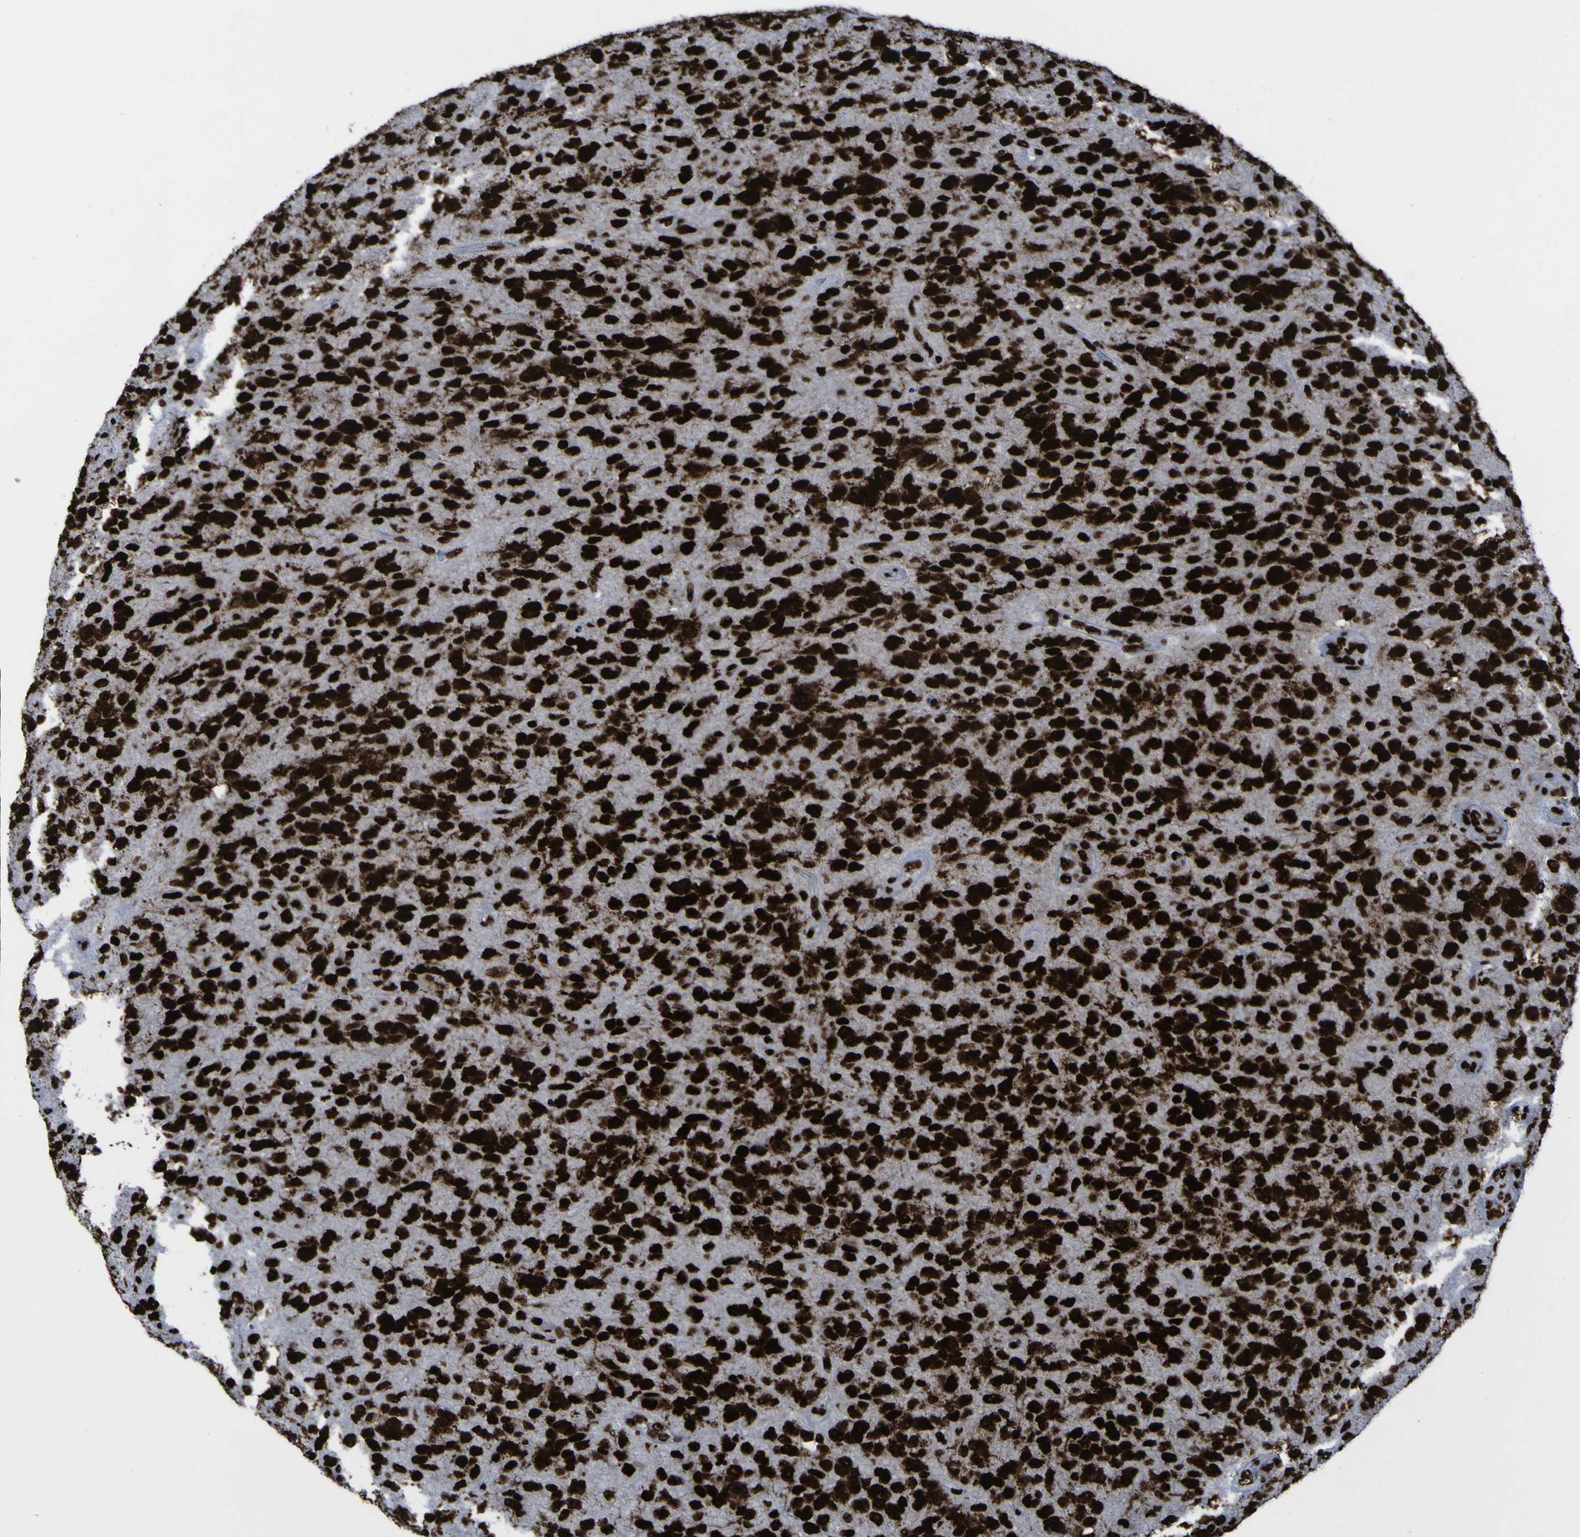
{"staining": {"intensity": "strong", "quantity": ">75%", "location": "nuclear"}, "tissue": "glioma", "cell_type": "Tumor cells", "image_type": "cancer", "snomed": [{"axis": "morphology", "description": "Glioma, malignant, High grade"}, {"axis": "topography", "description": "Brain"}], "caption": "High-power microscopy captured an IHC histopathology image of glioma, revealing strong nuclear staining in about >75% of tumor cells.", "gene": "NPM1", "patient": {"sex": "female", "age": 58}}